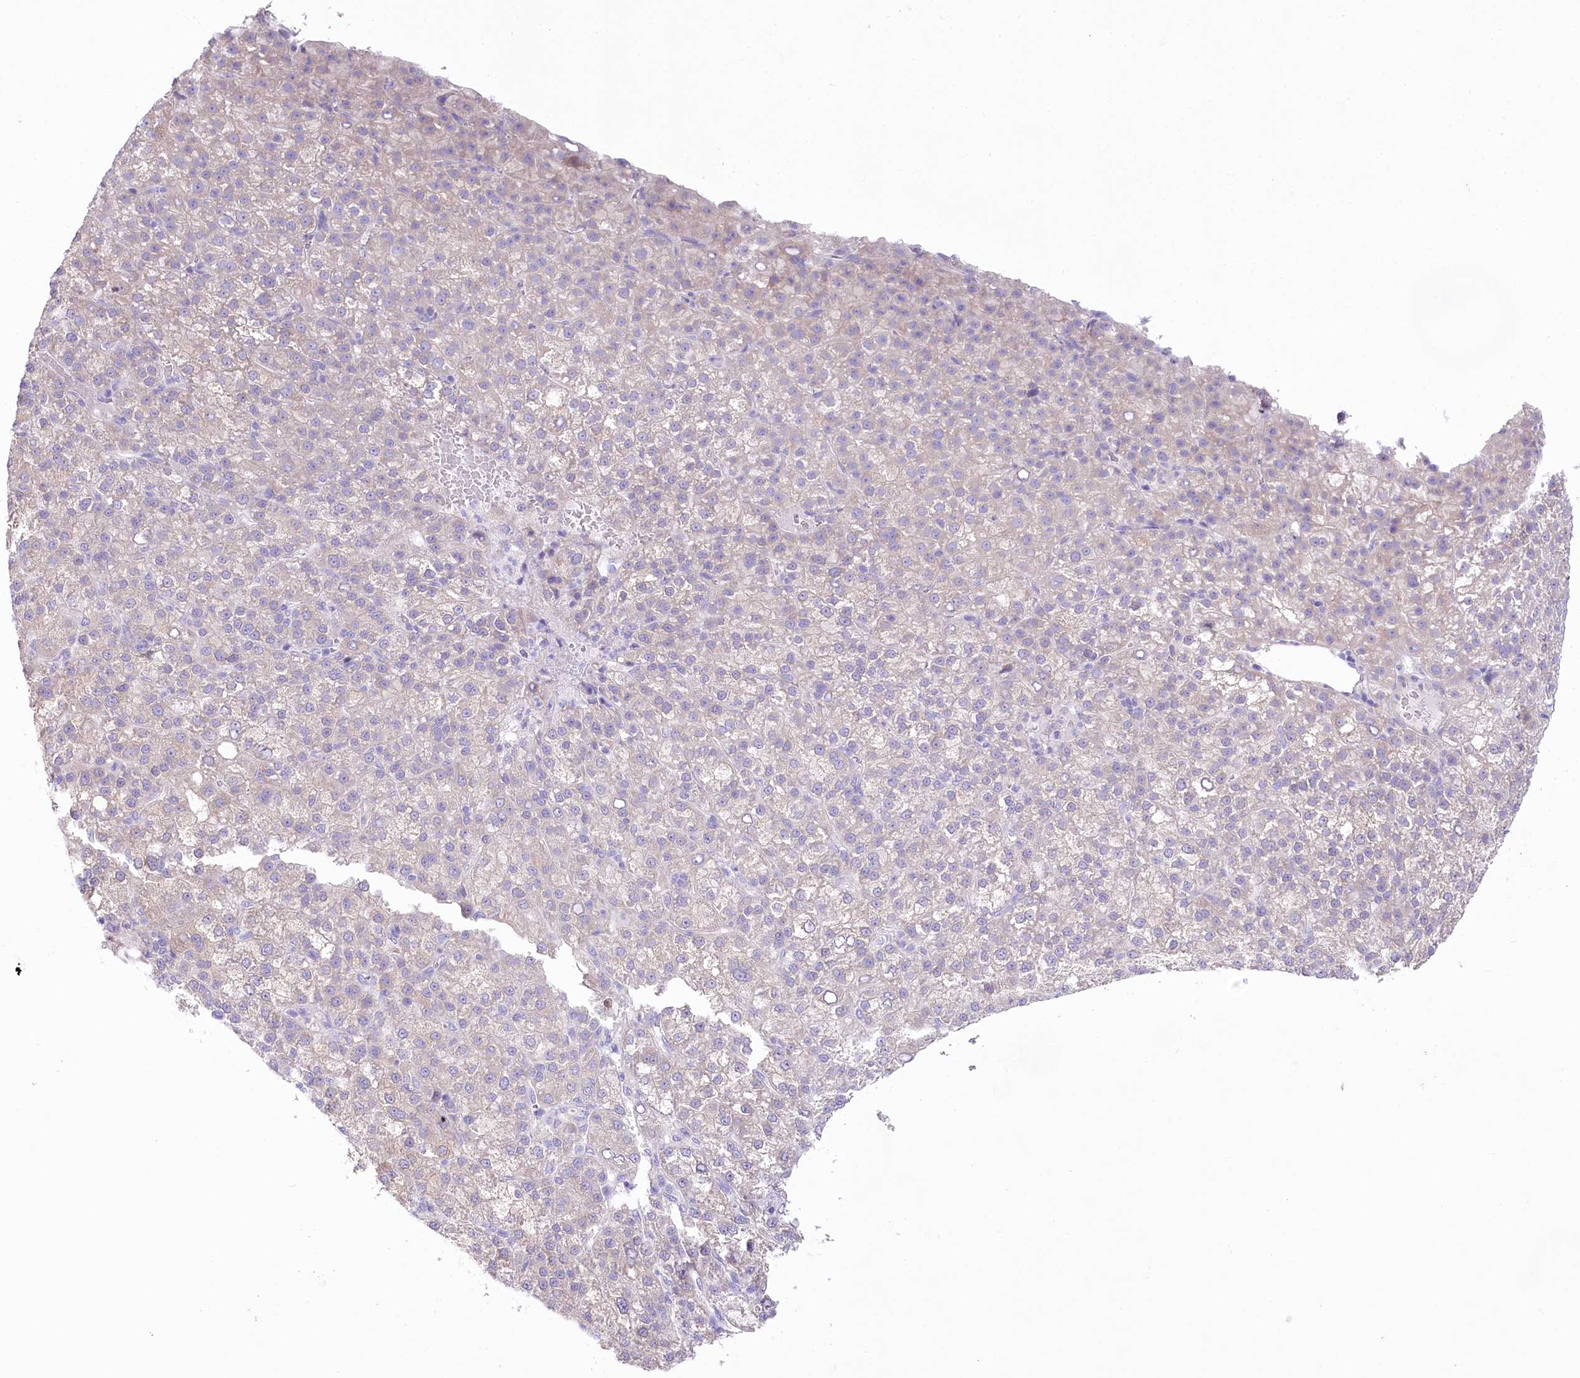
{"staining": {"intensity": "negative", "quantity": "none", "location": "none"}, "tissue": "liver cancer", "cell_type": "Tumor cells", "image_type": "cancer", "snomed": [{"axis": "morphology", "description": "Carcinoma, Hepatocellular, NOS"}, {"axis": "topography", "description": "Liver"}], "caption": "Immunohistochemistry of hepatocellular carcinoma (liver) displays no positivity in tumor cells.", "gene": "MYOZ1", "patient": {"sex": "female", "age": 58}}